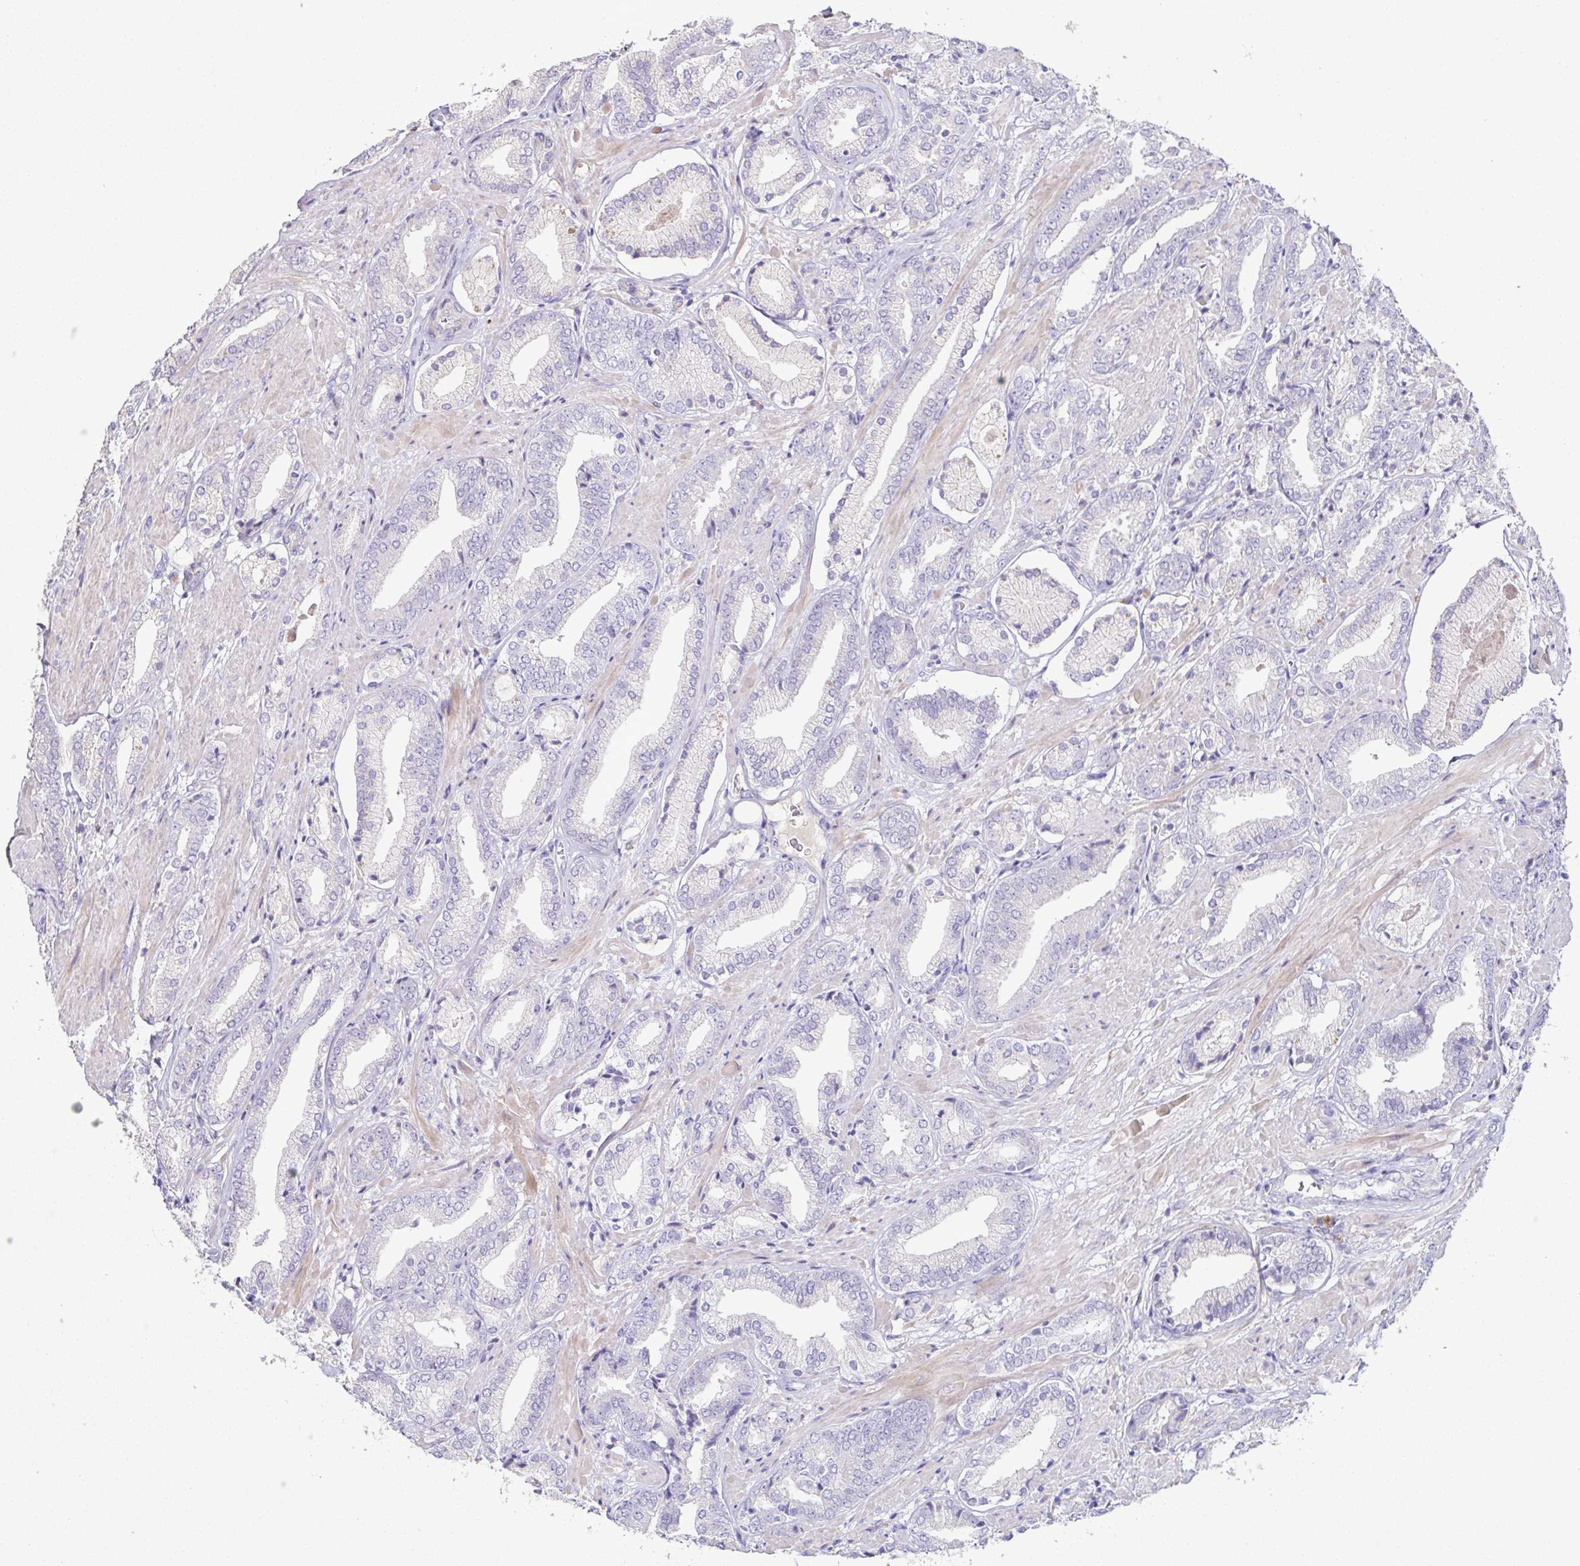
{"staining": {"intensity": "negative", "quantity": "none", "location": "none"}, "tissue": "prostate cancer", "cell_type": "Tumor cells", "image_type": "cancer", "snomed": [{"axis": "morphology", "description": "Adenocarcinoma, High grade"}, {"axis": "topography", "description": "Prostate"}], "caption": "Tumor cells are negative for protein expression in human prostate cancer (adenocarcinoma (high-grade)).", "gene": "MARCO", "patient": {"sex": "male", "age": 56}}